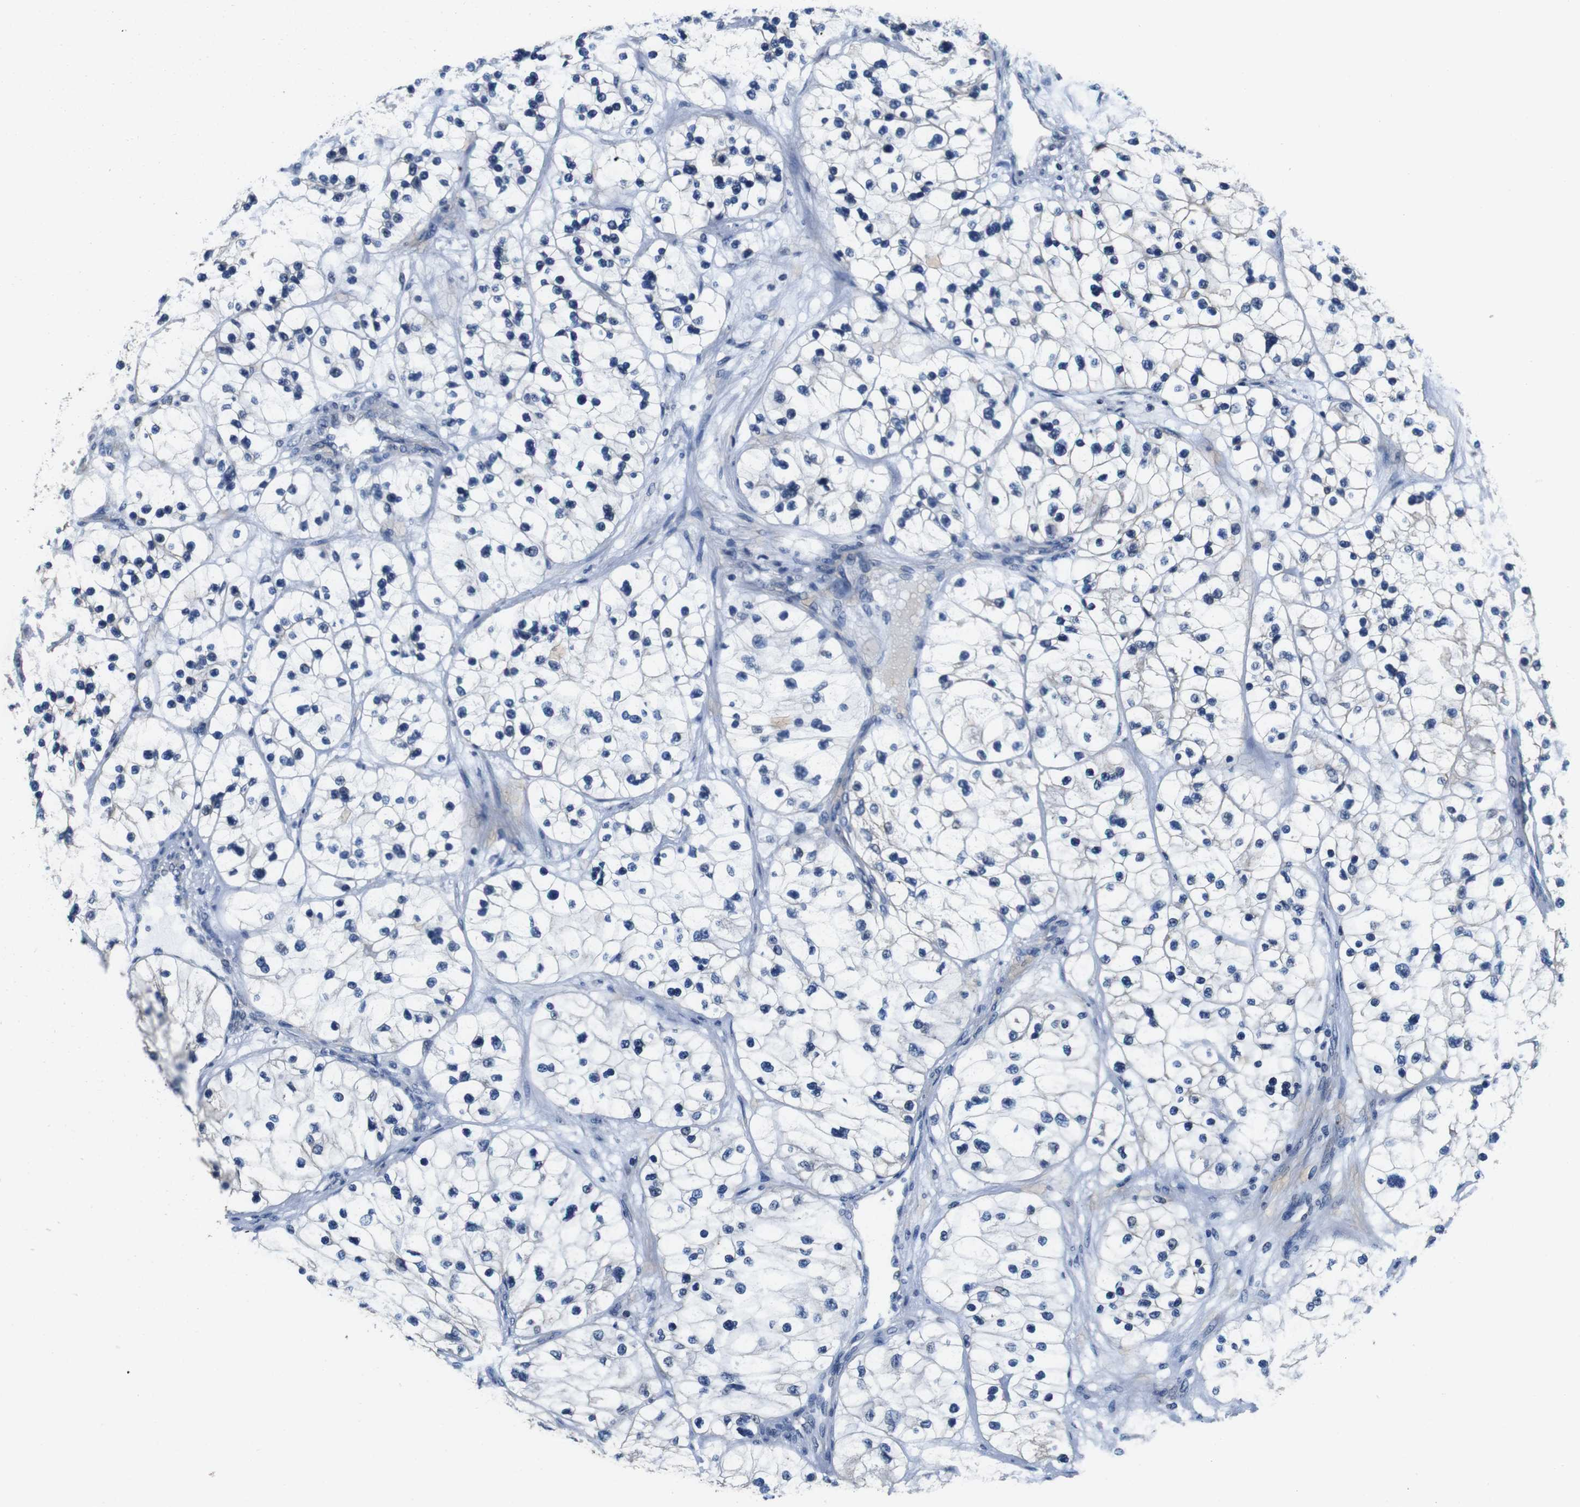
{"staining": {"intensity": "negative", "quantity": "none", "location": "none"}, "tissue": "renal cancer", "cell_type": "Tumor cells", "image_type": "cancer", "snomed": [{"axis": "morphology", "description": "Adenocarcinoma, NOS"}, {"axis": "topography", "description": "Kidney"}], "caption": "High power microscopy image of an IHC image of renal adenocarcinoma, revealing no significant staining in tumor cells. (Brightfield microscopy of DAB IHC at high magnification).", "gene": "LRP4", "patient": {"sex": "female", "age": 57}}